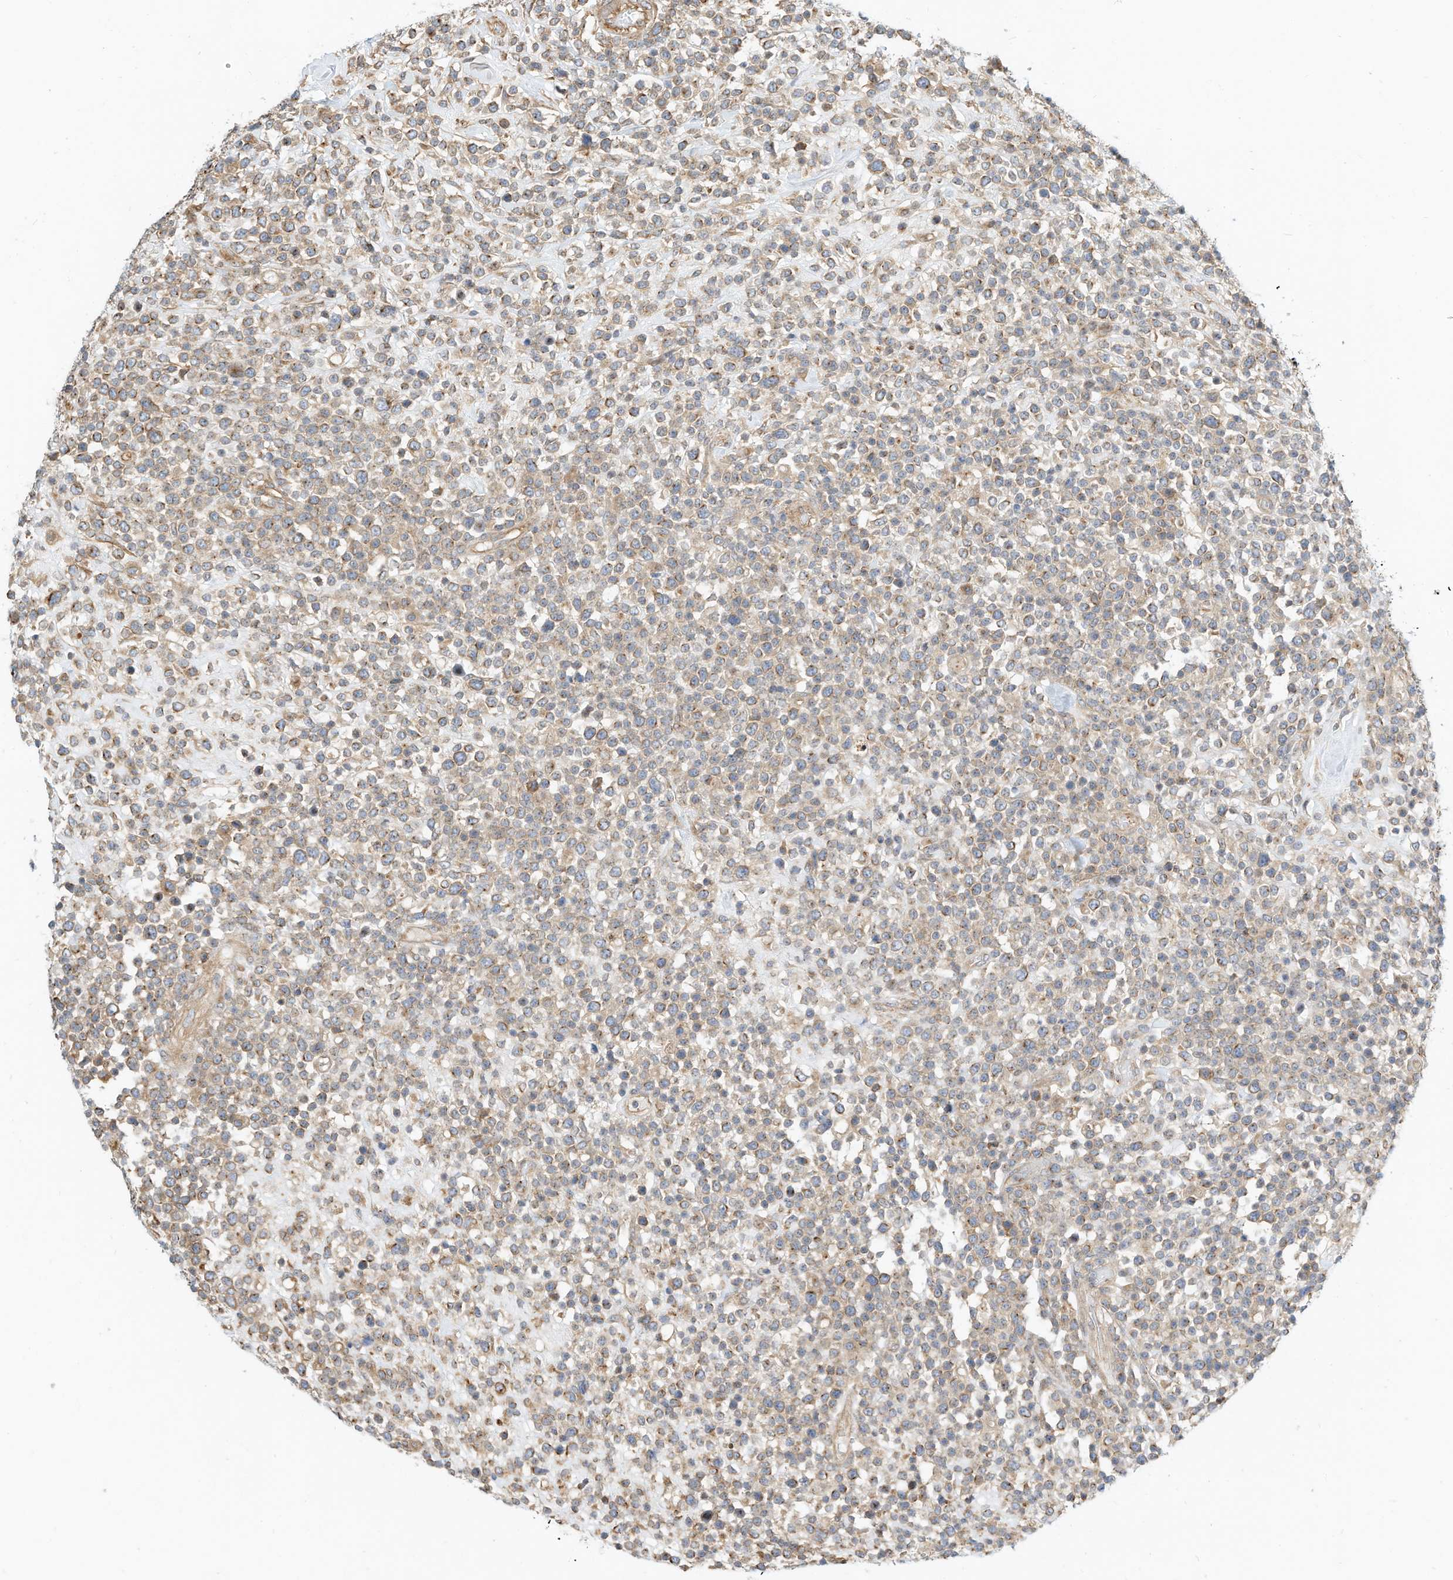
{"staining": {"intensity": "moderate", "quantity": "<25%", "location": "cytoplasmic/membranous"}, "tissue": "lymphoma", "cell_type": "Tumor cells", "image_type": "cancer", "snomed": [{"axis": "morphology", "description": "Malignant lymphoma, non-Hodgkin's type, High grade"}, {"axis": "topography", "description": "Colon"}], "caption": "A brown stain shows moderate cytoplasmic/membranous positivity of a protein in human lymphoma tumor cells. (DAB (3,3'-diaminobenzidine) IHC, brown staining for protein, blue staining for nuclei).", "gene": "OFD1", "patient": {"sex": "female", "age": 53}}